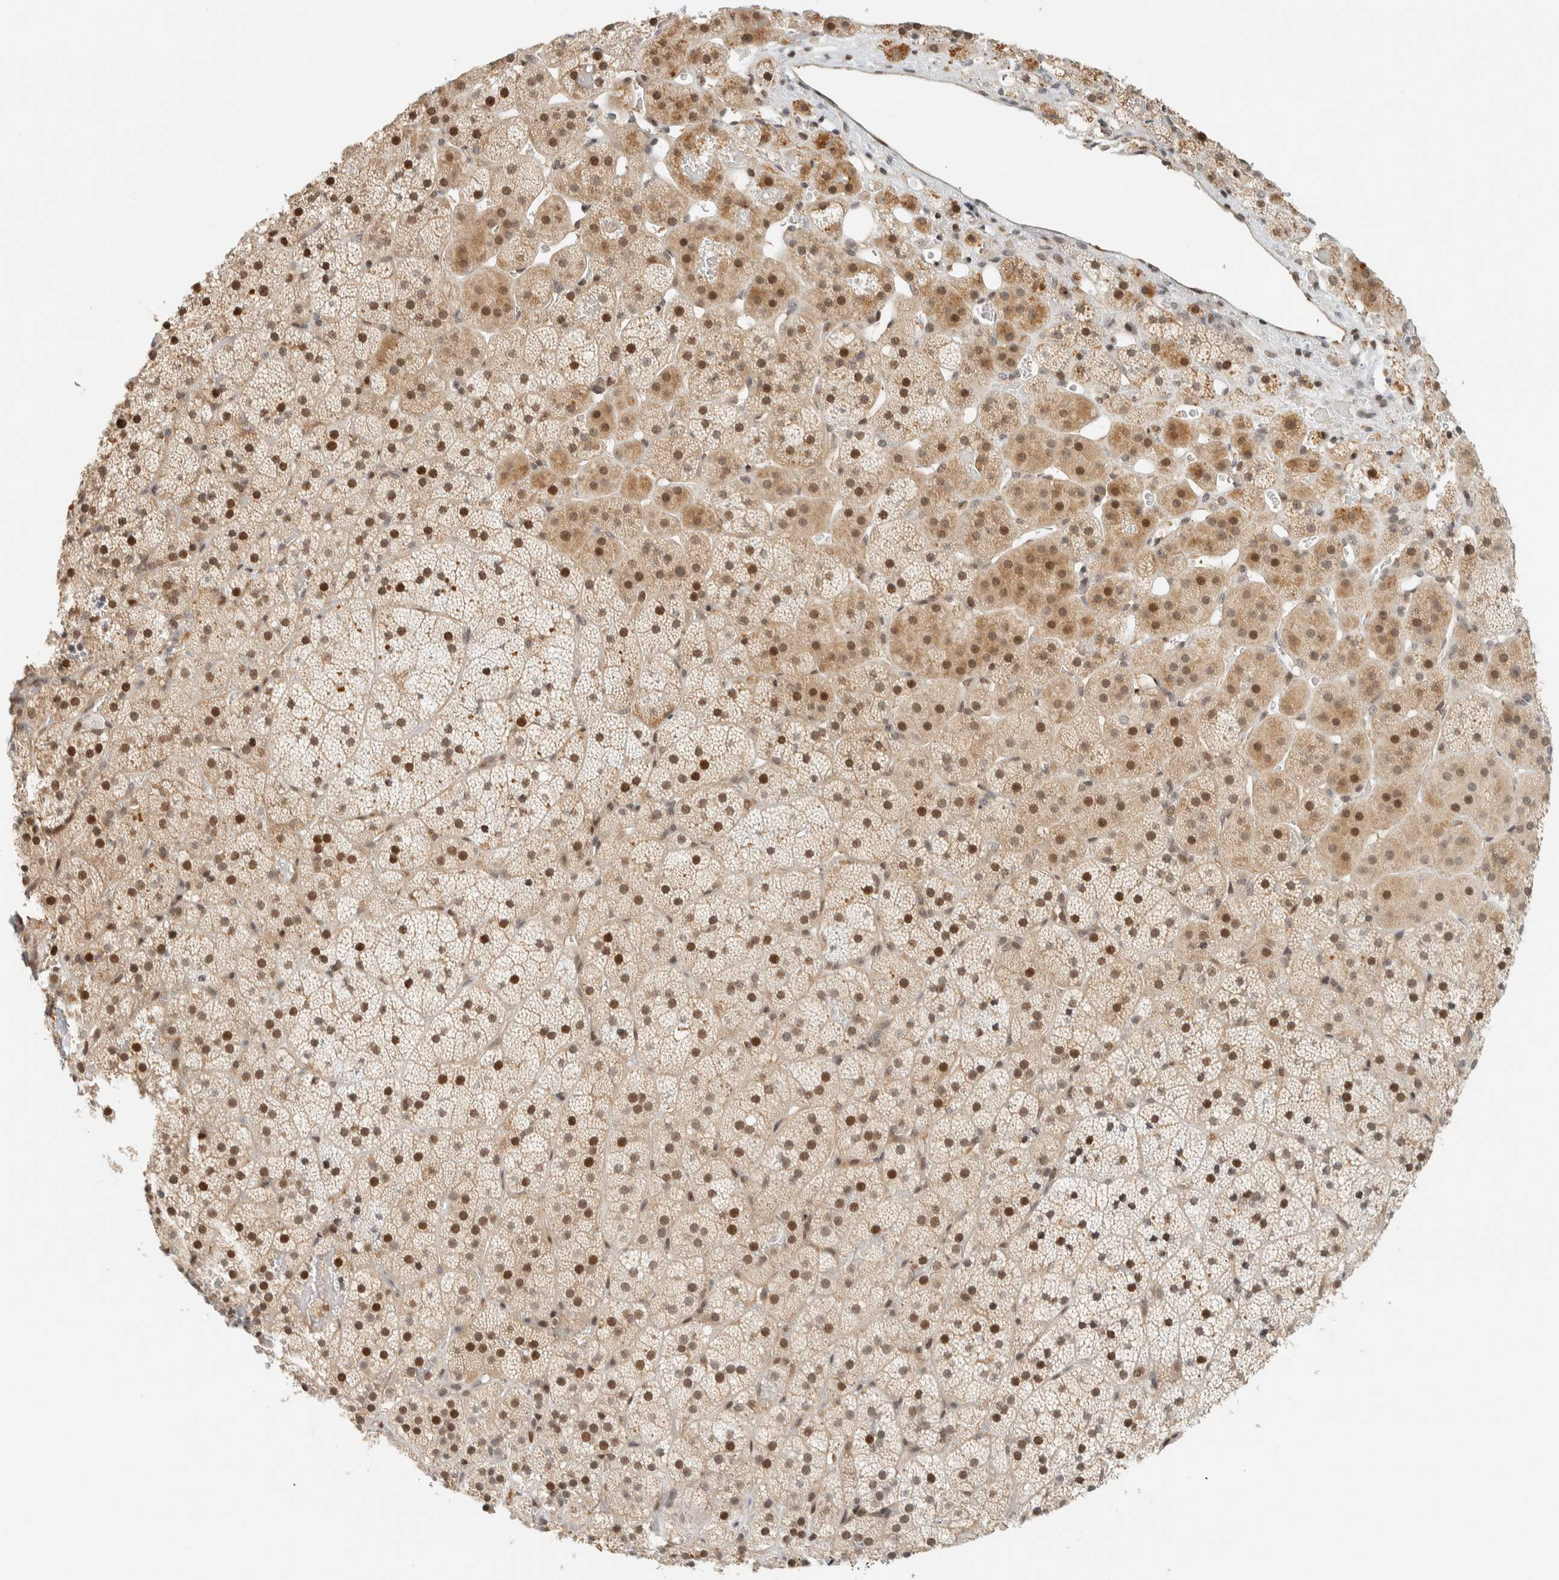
{"staining": {"intensity": "moderate", "quantity": ">75%", "location": "cytoplasmic/membranous,nuclear"}, "tissue": "adrenal gland", "cell_type": "Glandular cells", "image_type": "normal", "snomed": [{"axis": "morphology", "description": "Normal tissue, NOS"}, {"axis": "topography", "description": "Adrenal gland"}], "caption": "Immunohistochemical staining of unremarkable human adrenal gland exhibits >75% levels of moderate cytoplasmic/membranous,nuclear protein staining in approximately >75% of glandular cells. (DAB (3,3'-diaminobenzidine) = brown stain, brightfield microscopy at high magnification).", "gene": "ARFGEF1", "patient": {"sex": "female", "age": 44}}